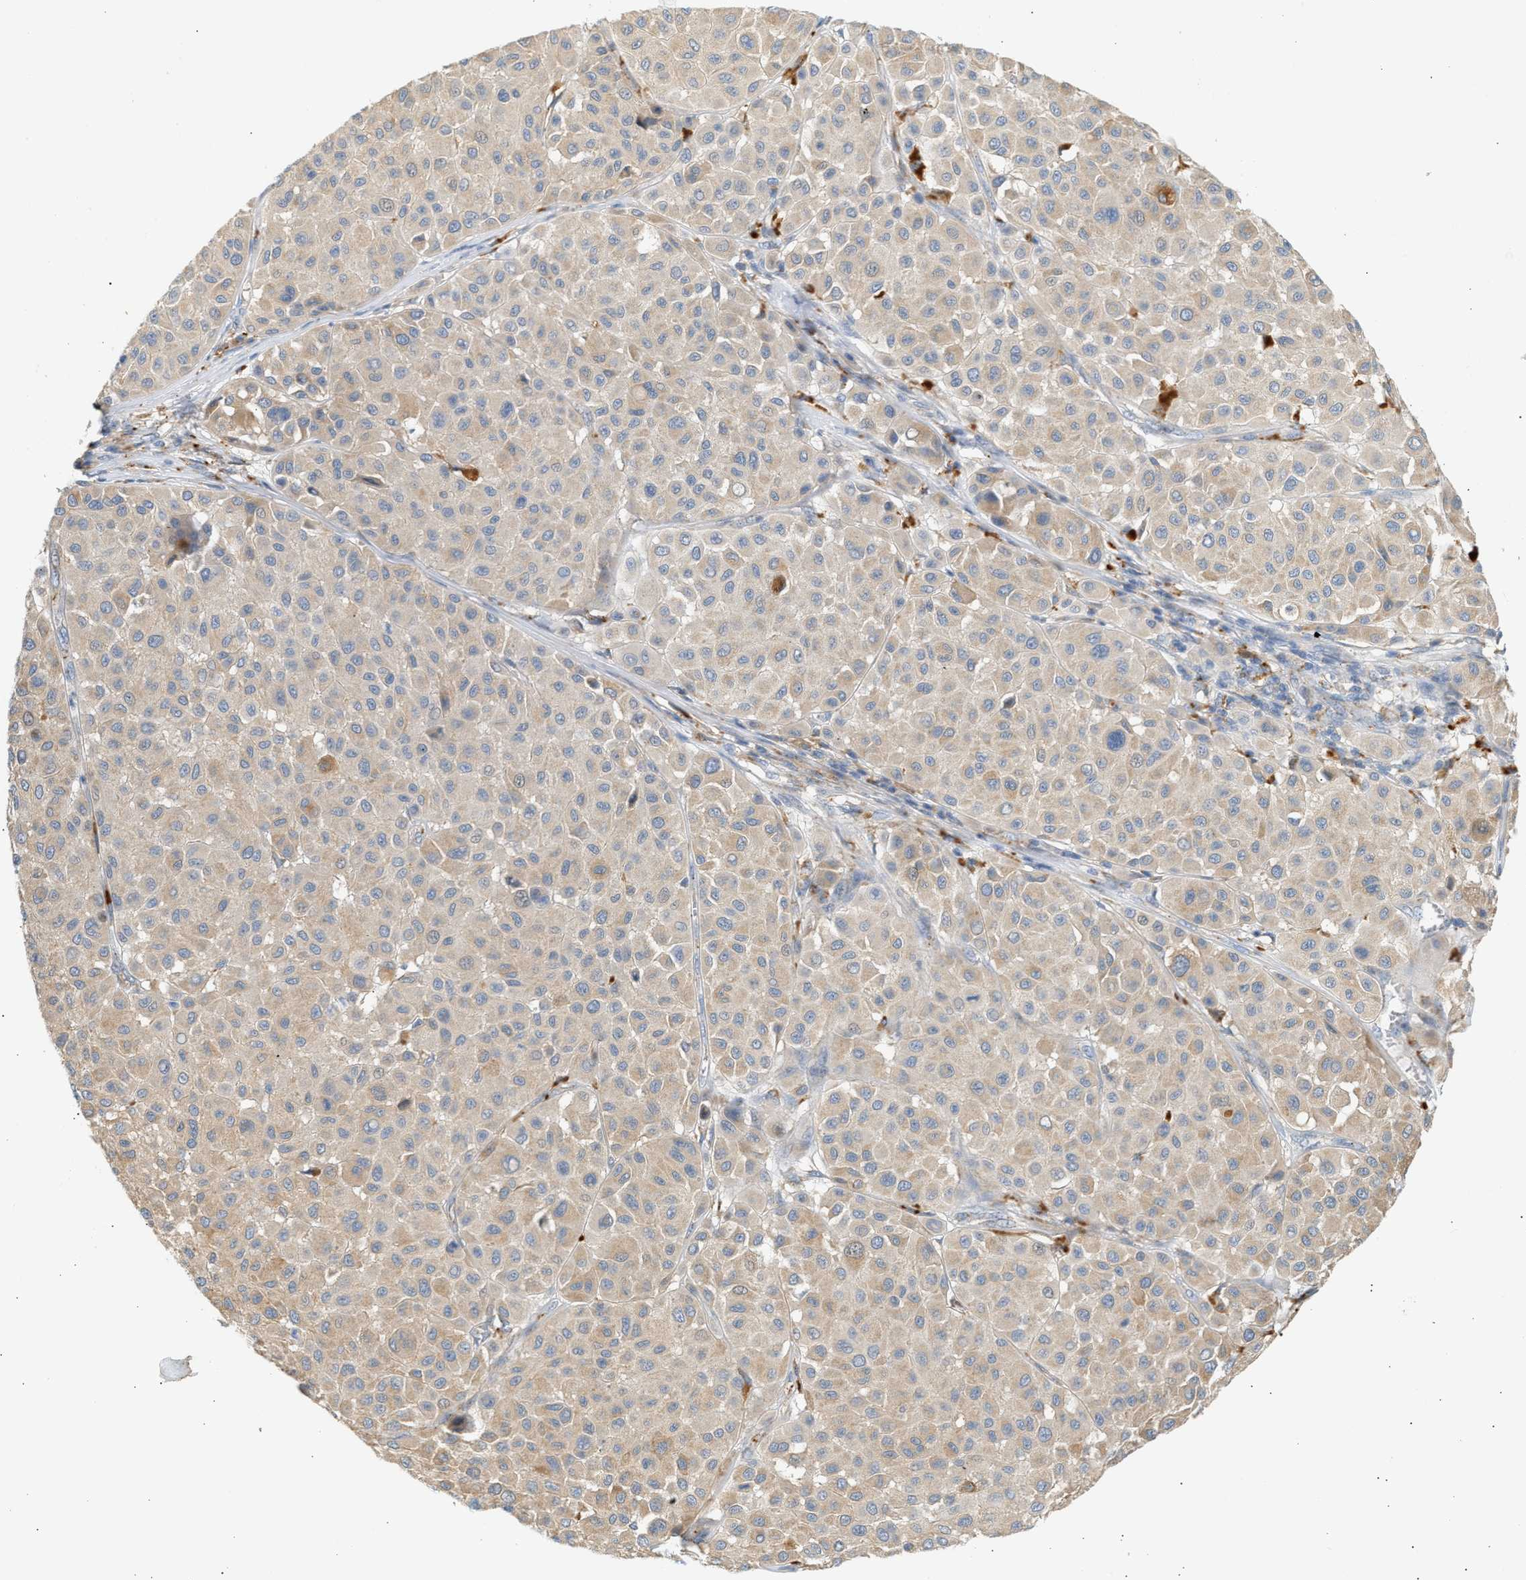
{"staining": {"intensity": "weak", "quantity": ">75%", "location": "cytoplasmic/membranous"}, "tissue": "melanoma", "cell_type": "Tumor cells", "image_type": "cancer", "snomed": [{"axis": "morphology", "description": "Malignant melanoma, Metastatic site"}, {"axis": "topography", "description": "Soft tissue"}], "caption": "A high-resolution photomicrograph shows immunohistochemistry staining of malignant melanoma (metastatic site), which exhibits weak cytoplasmic/membranous expression in approximately >75% of tumor cells.", "gene": "ENTHD1", "patient": {"sex": "male", "age": 41}}